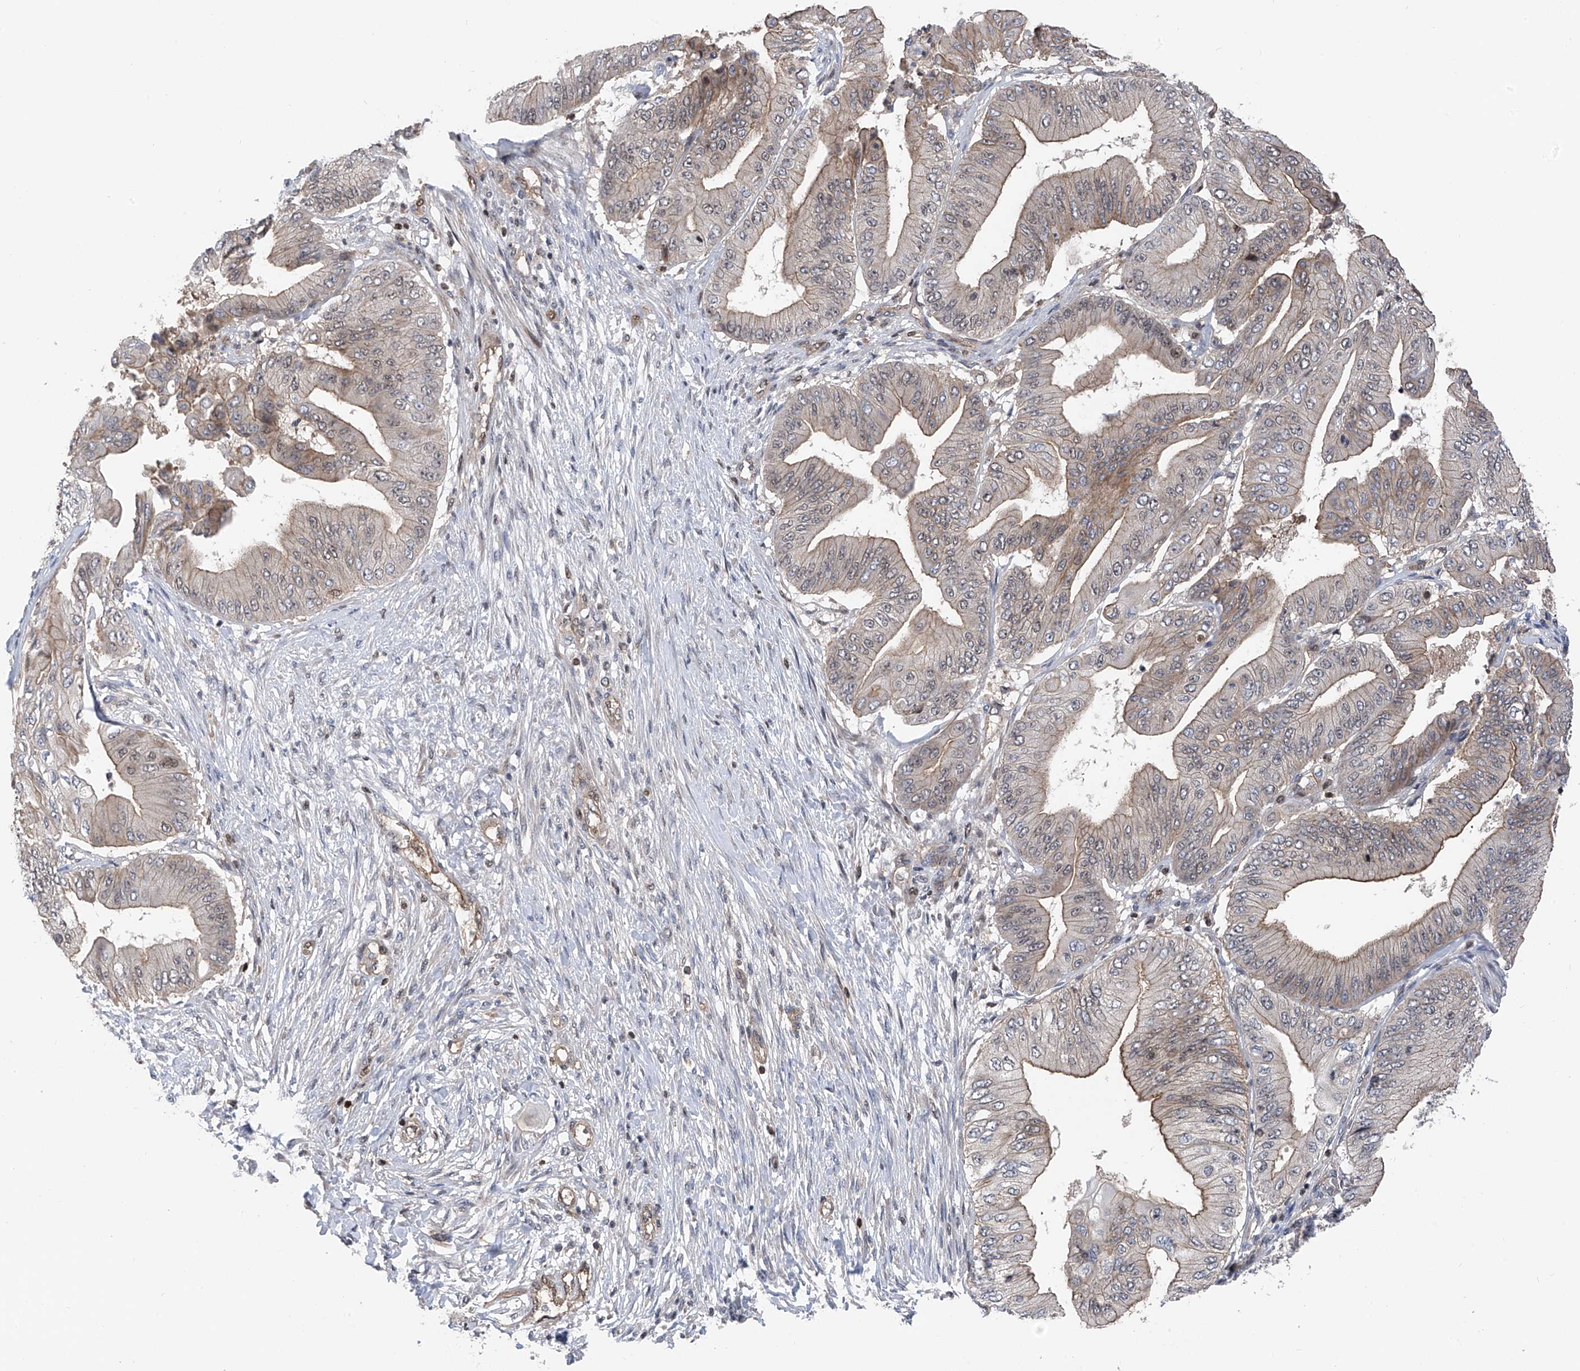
{"staining": {"intensity": "weak", "quantity": "<25%", "location": "cytoplasmic/membranous"}, "tissue": "pancreatic cancer", "cell_type": "Tumor cells", "image_type": "cancer", "snomed": [{"axis": "morphology", "description": "Adenocarcinoma, NOS"}, {"axis": "topography", "description": "Pancreas"}], "caption": "Protein analysis of pancreatic adenocarcinoma reveals no significant staining in tumor cells.", "gene": "DNAJC9", "patient": {"sex": "female", "age": 77}}